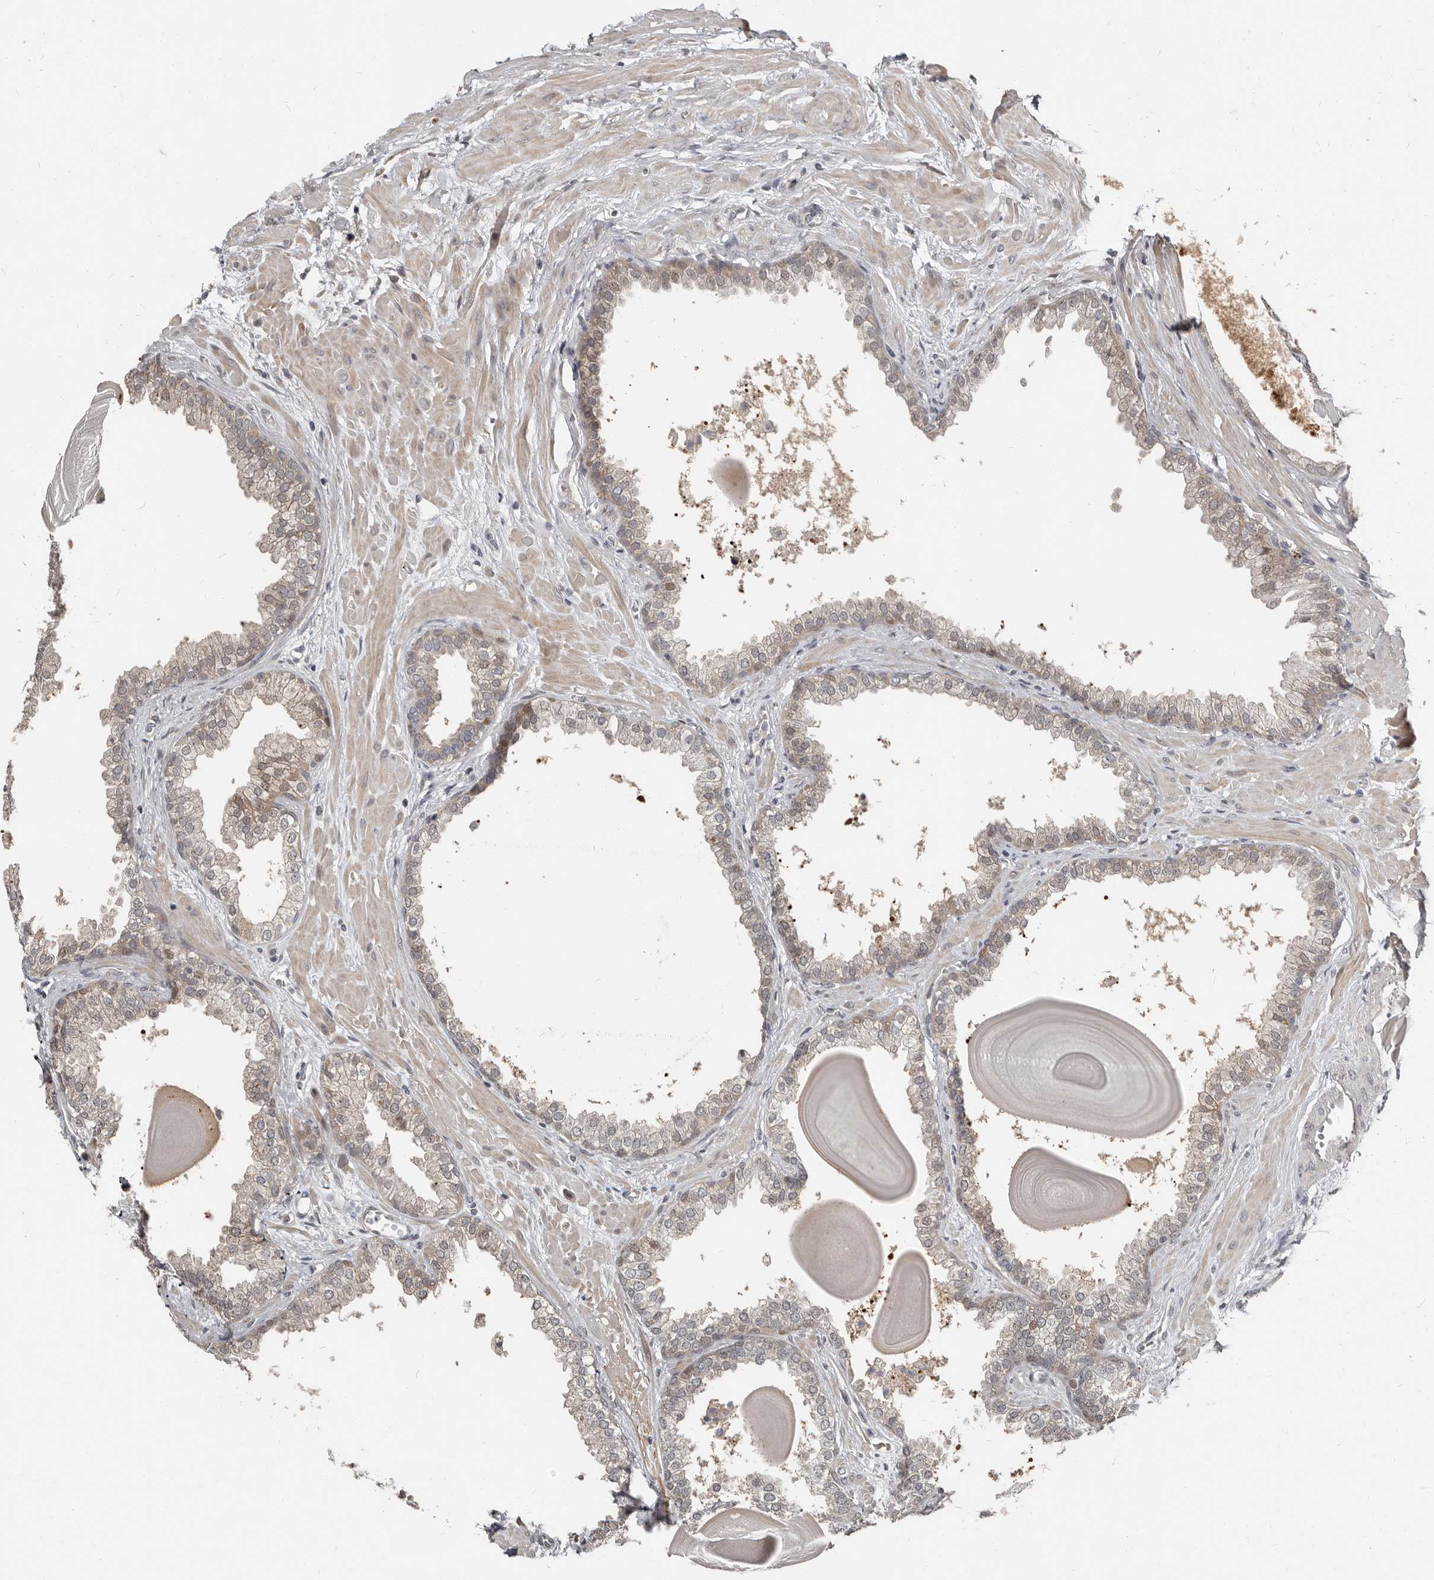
{"staining": {"intensity": "weak", "quantity": "25%-75%", "location": "cytoplasmic/membranous,nuclear"}, "tissue": "prostate", "cell_type": "Glandular cells", "image_type": "normal", "snomed": [{"axis": "morphology", "description": "Normal tissue, NOS"}, {"axis": "topography", "description": "Prostate"}], "caption": "Immunohistochemistry (DAB (3,3'-diaminobenzidine)) staining of unremarkable human prostate exhibits weak cytoplasmic/membranous,nuclear protein positivity in approximately 25%-75% of glandular cells. Immunohistochemistry stains the protein in brown and the nuclei are stained blue.", "gene": "APOL6", "patient": {"sex": "male", "age": 48}}